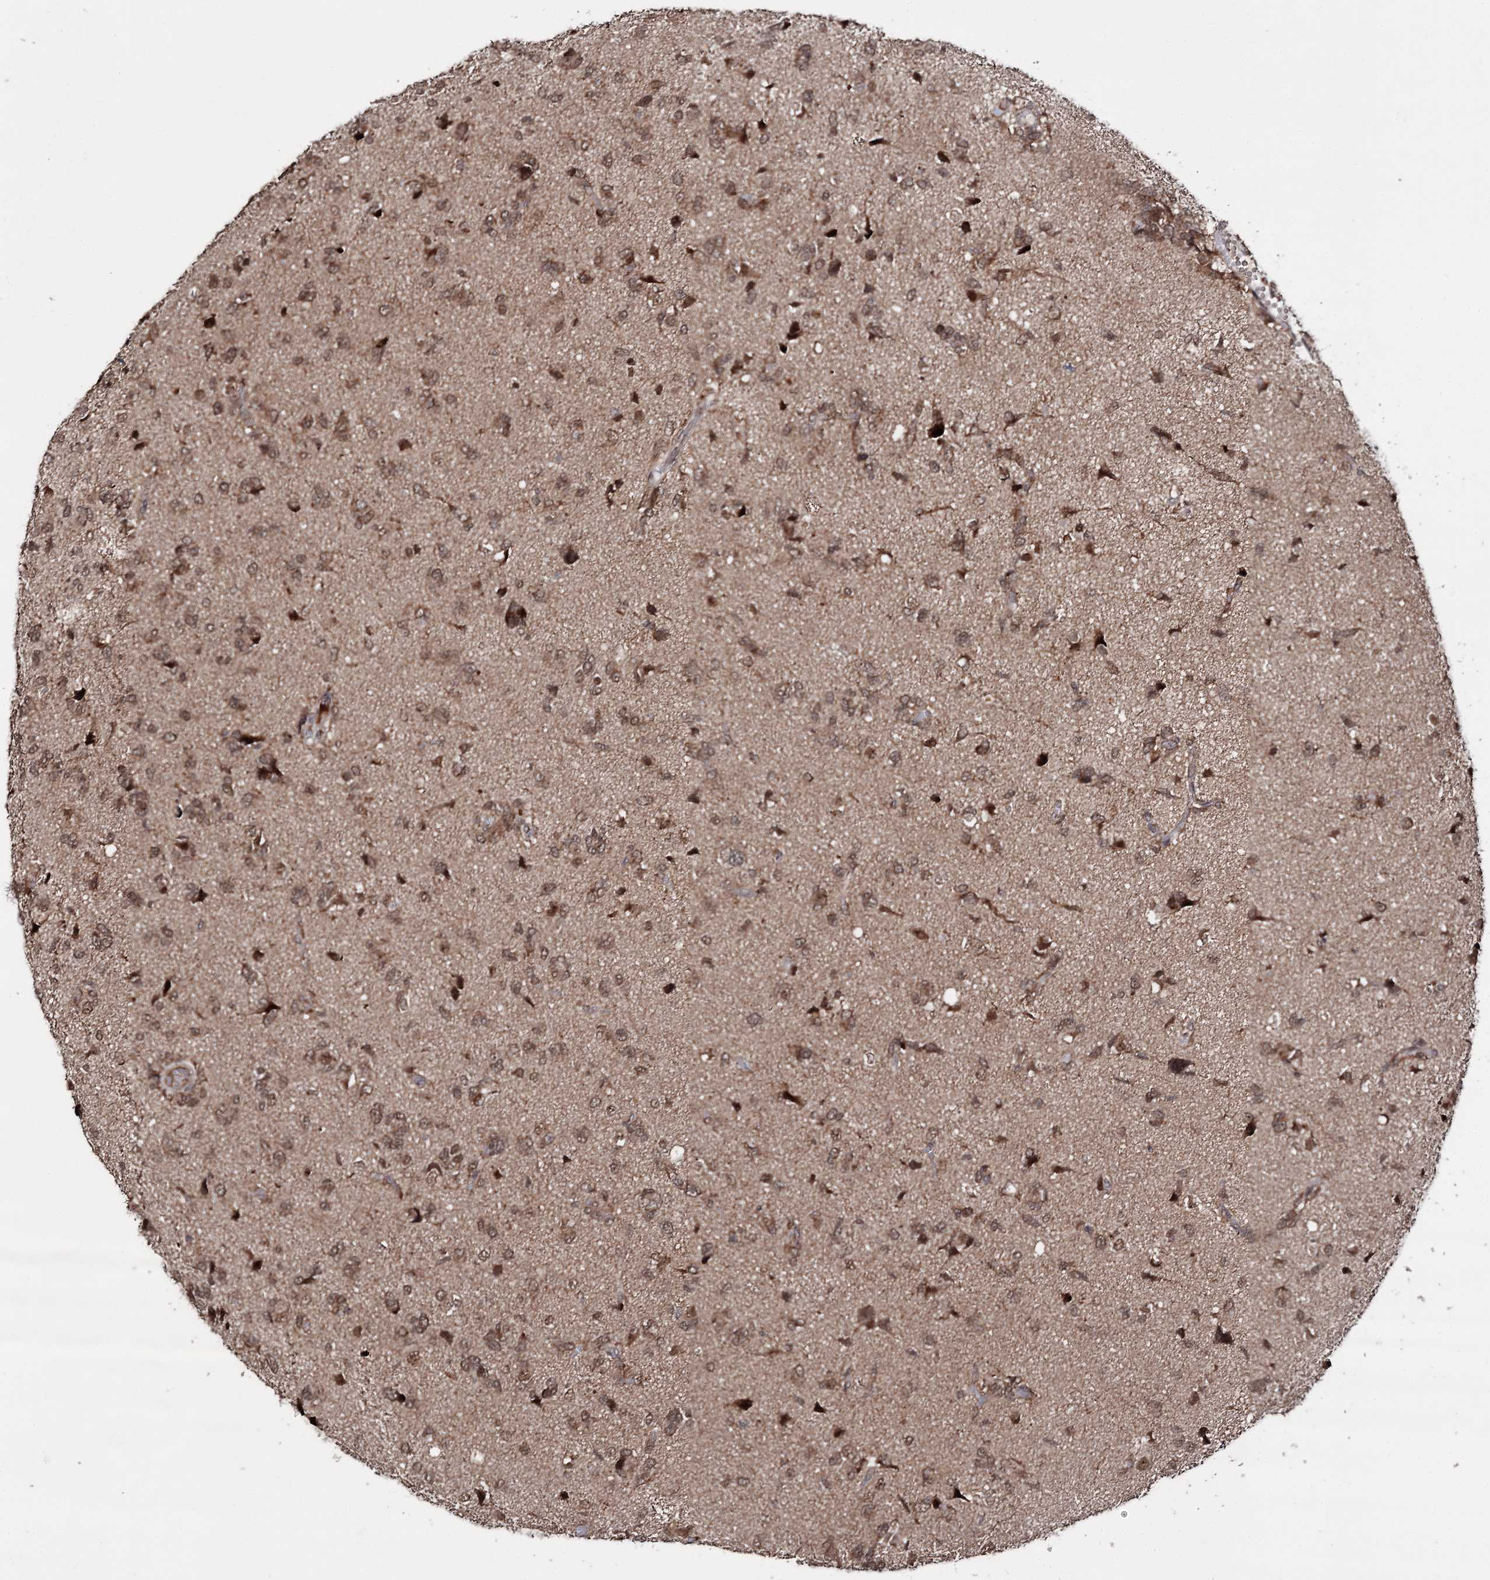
{"staining": {"intensity": "moderate", "quantity": ">75%", "location": "cytoplasmic/membranous,nuclear"}, "tissue": "glioma", "cell_type": "Tumor cells", "image_type": "cancer", "snomed": [{"axis": "morphology", "description": "Glioma, malignant, High grade"}, {"axis": "topography", "description": "Brain"}], "caption": "This is a photomicrograph of IHC staining of glioma, which shows moderate positivity in the cytoplasmic/membranous and nuclear of tumor cells.", "gene": "FAM53B", "patient": {"sex": "female", "age": 59}}